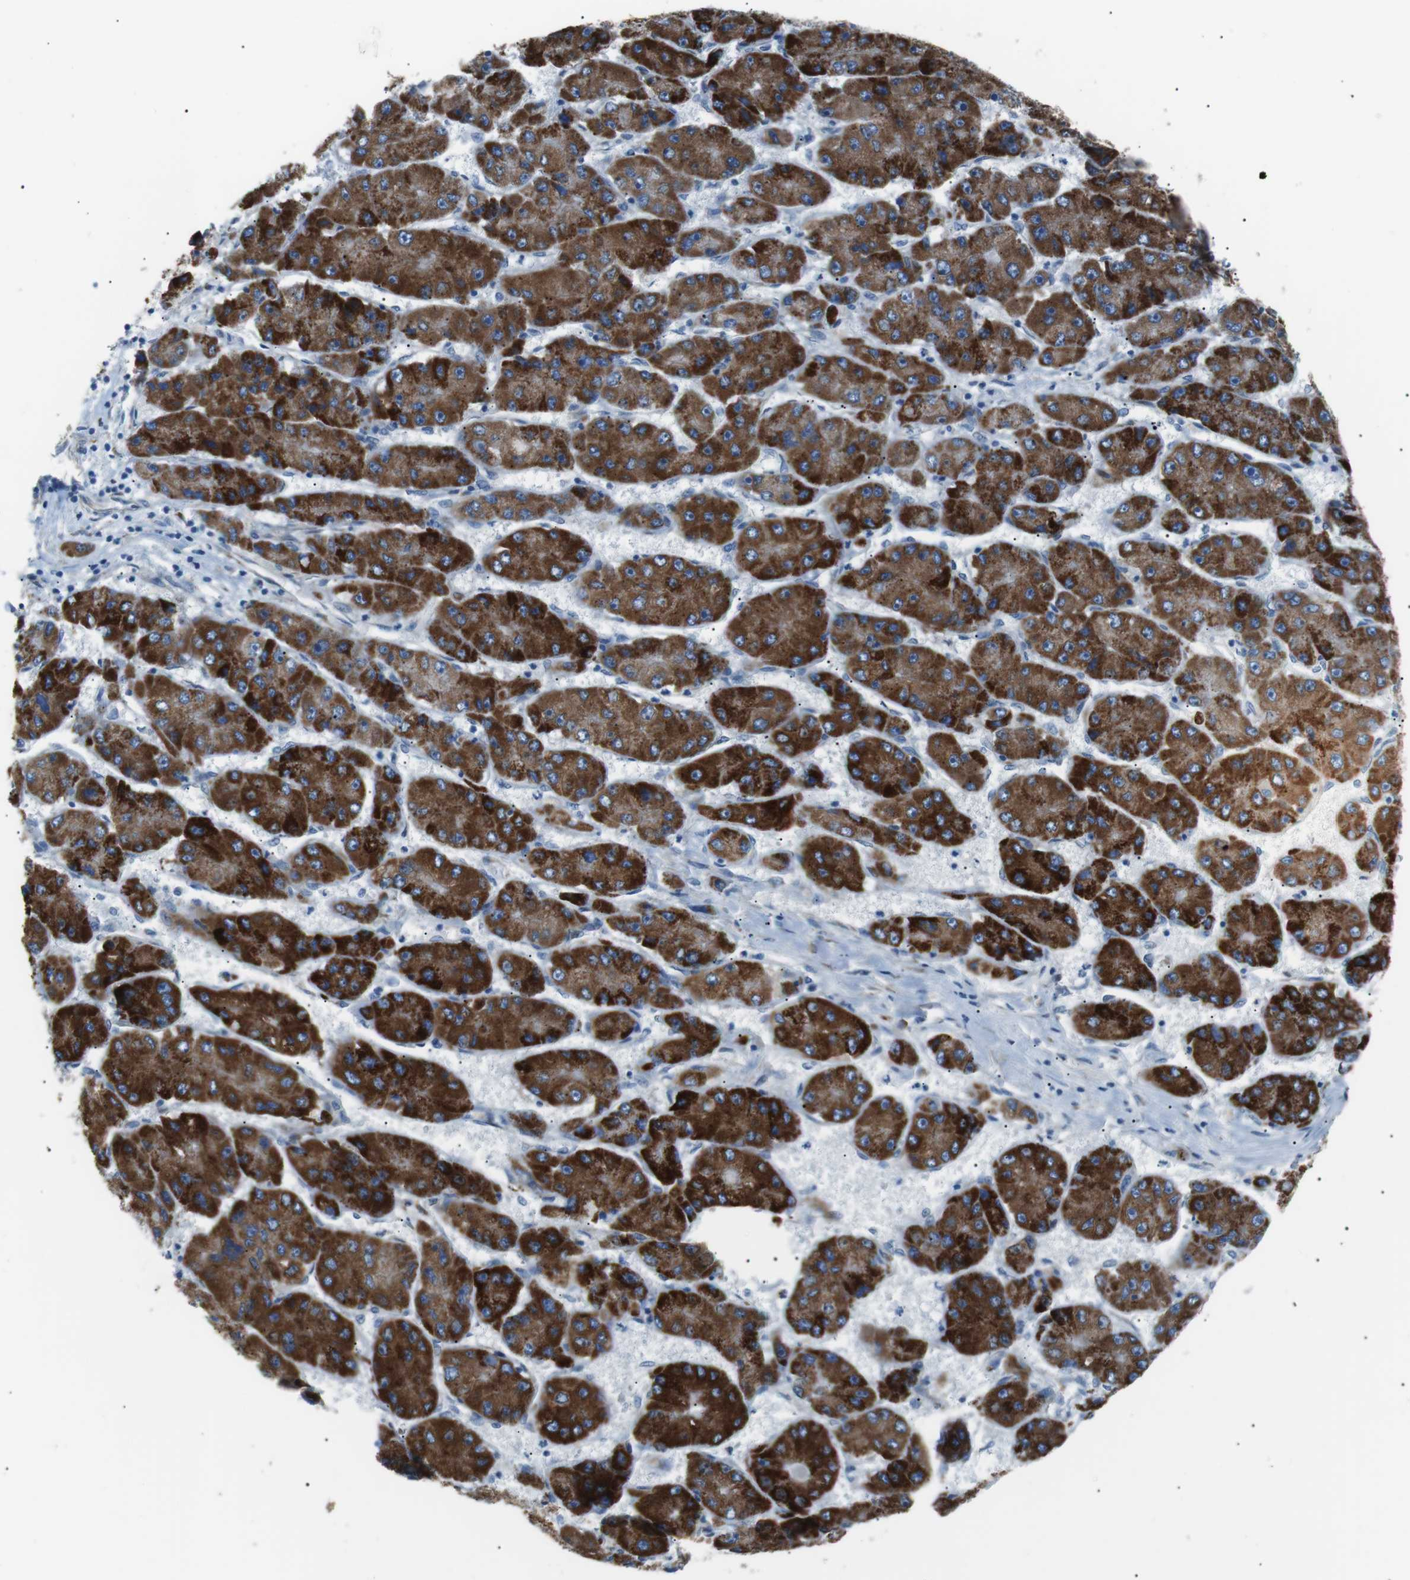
{"staining": {"intensity": "strong", "quantity": ">75%", "location": "cytoplasmic/membranous"}, "tissue": "liver cancer", "cell_type": "Tumor cells", "image_type": "cancer", "snomed": [{"axis": "morphology", "description": "Carcinoma, Hepatocellular, NOS"}, {"axis": "topography", "description": "Liver"}], "caption": "Liver cancer was stained to show a protein in brown. There is high levels of strong cytoplasmic/membranous expression in about >75% of tumor cells.", "gene": "MTARC2", "patient": {"sex": "female", "age": 61}}